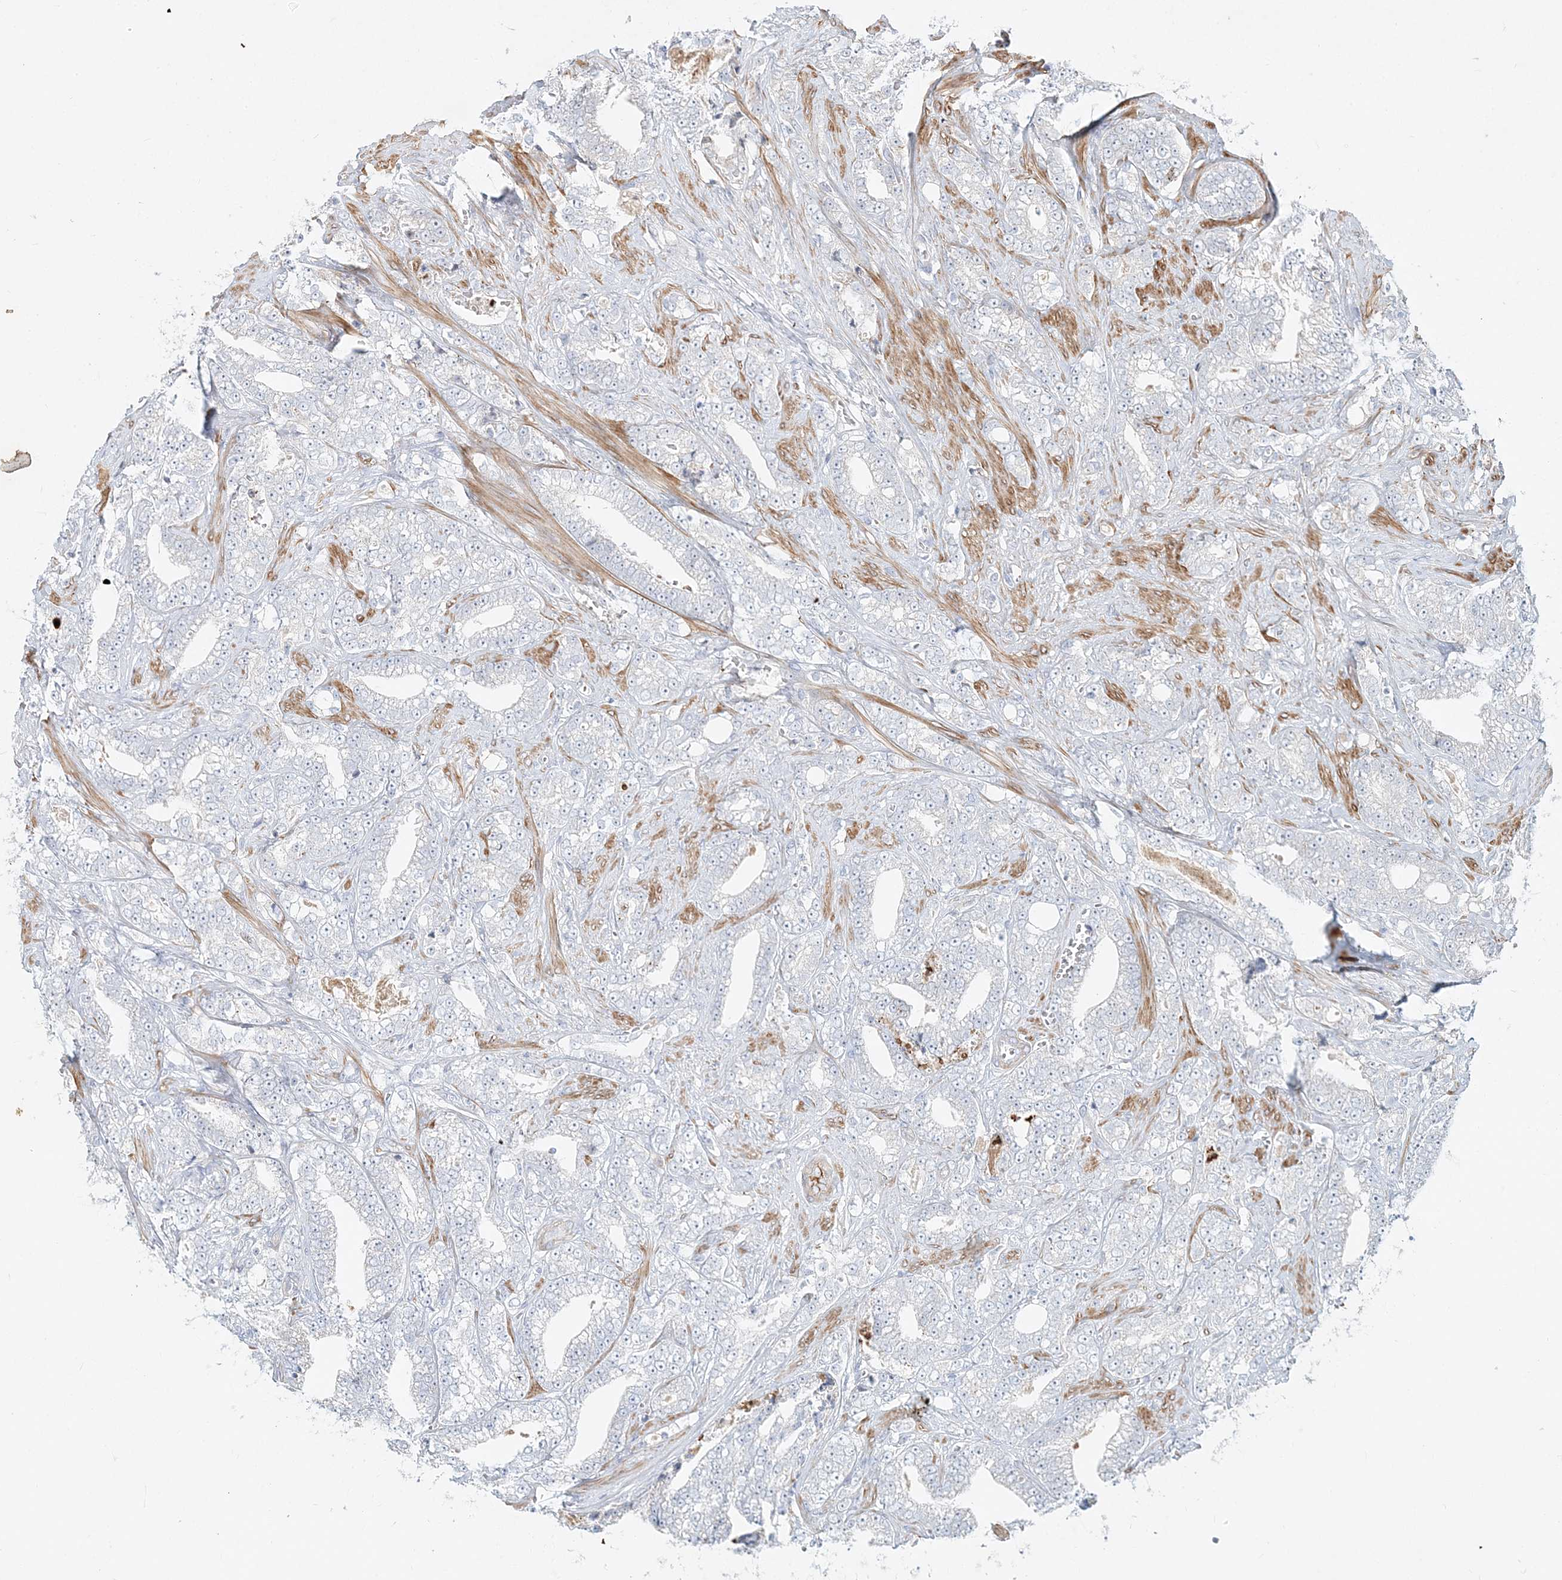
{"staining": {"intensity": "negative", "quantity": "none", "location": "none"}, "tissue": "prostate cancer", "cell_type": "Tumor cells", "image_type": "cancer", "snomed": [{"axis": "morphology", "description": "Adenocarcinoma, High grade"}, {"axis": "topography", "description": "Prostate and seminal vesicle, NOS"}], "caption": "The micrograph demonstrates no staining of tumor cells in prostate cancer (adenocarcinoma (high-grade)). (Stains: DAB (3,3'-diaminobenzidine) immunohistochemistry with hematoxylin counter stain, Microscopy: brightfield microscopy at high magnification).", "gene": "DNAH5", "patient": {"sex": "male", "age": 67}}